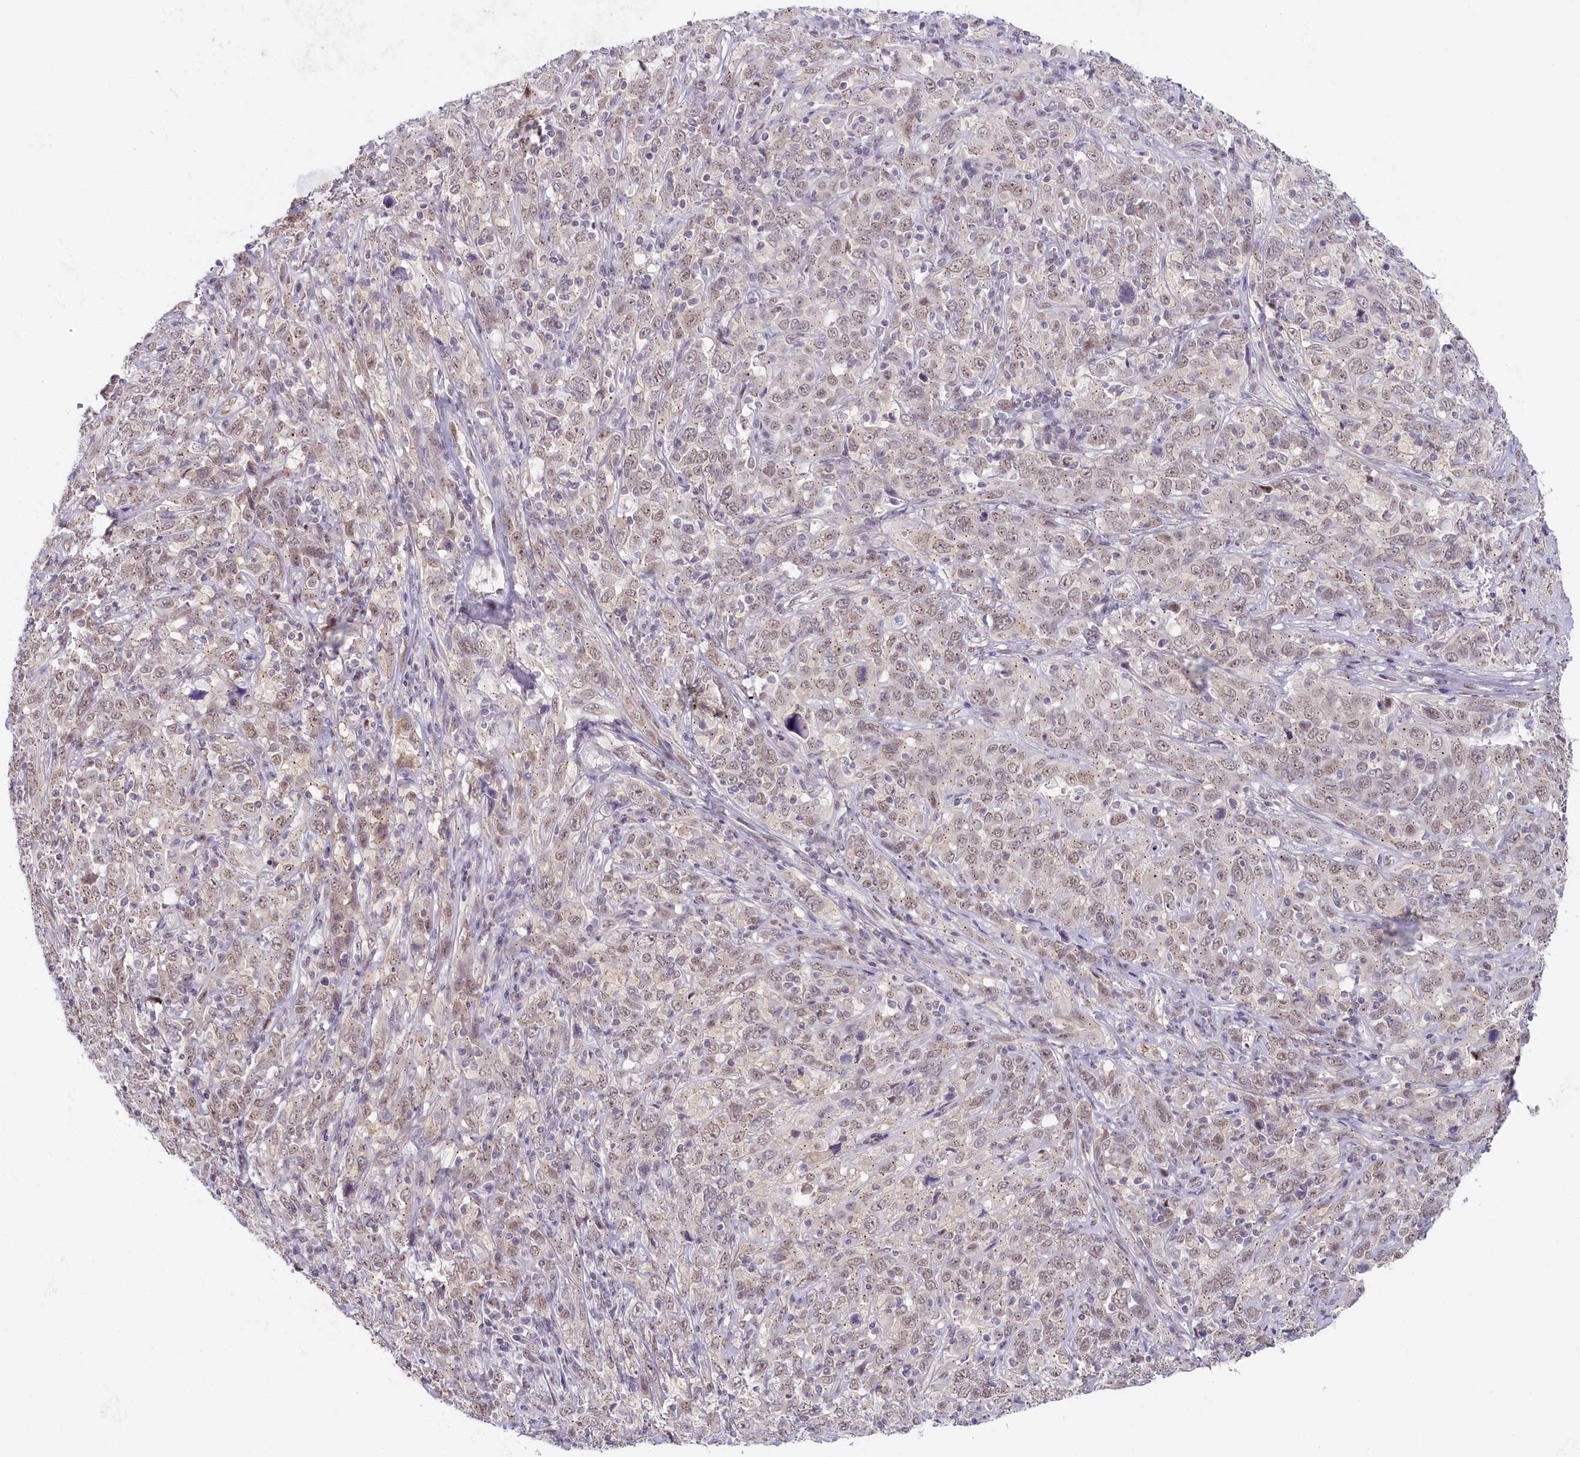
{"staining": {"intensity": "weak", "quantity": ">75%", "location": "nuclear"}, "tissue": "cervical cancer", "cell_type": "Tumor cells", "image_type": "cancer", "snomed": [{"axis": "morphology", "description": "Squamous cell carcinoma, NOS"}, {"axis": "topography", "description": "Cervix"}], "caption": "This micrograph reveals IHC staining of cervical cancer, with low weak nuclear staining in approximately >75% of tumor cells.", "gene": "SEC31B", "patient": {"sex": "female", "age": 46}}